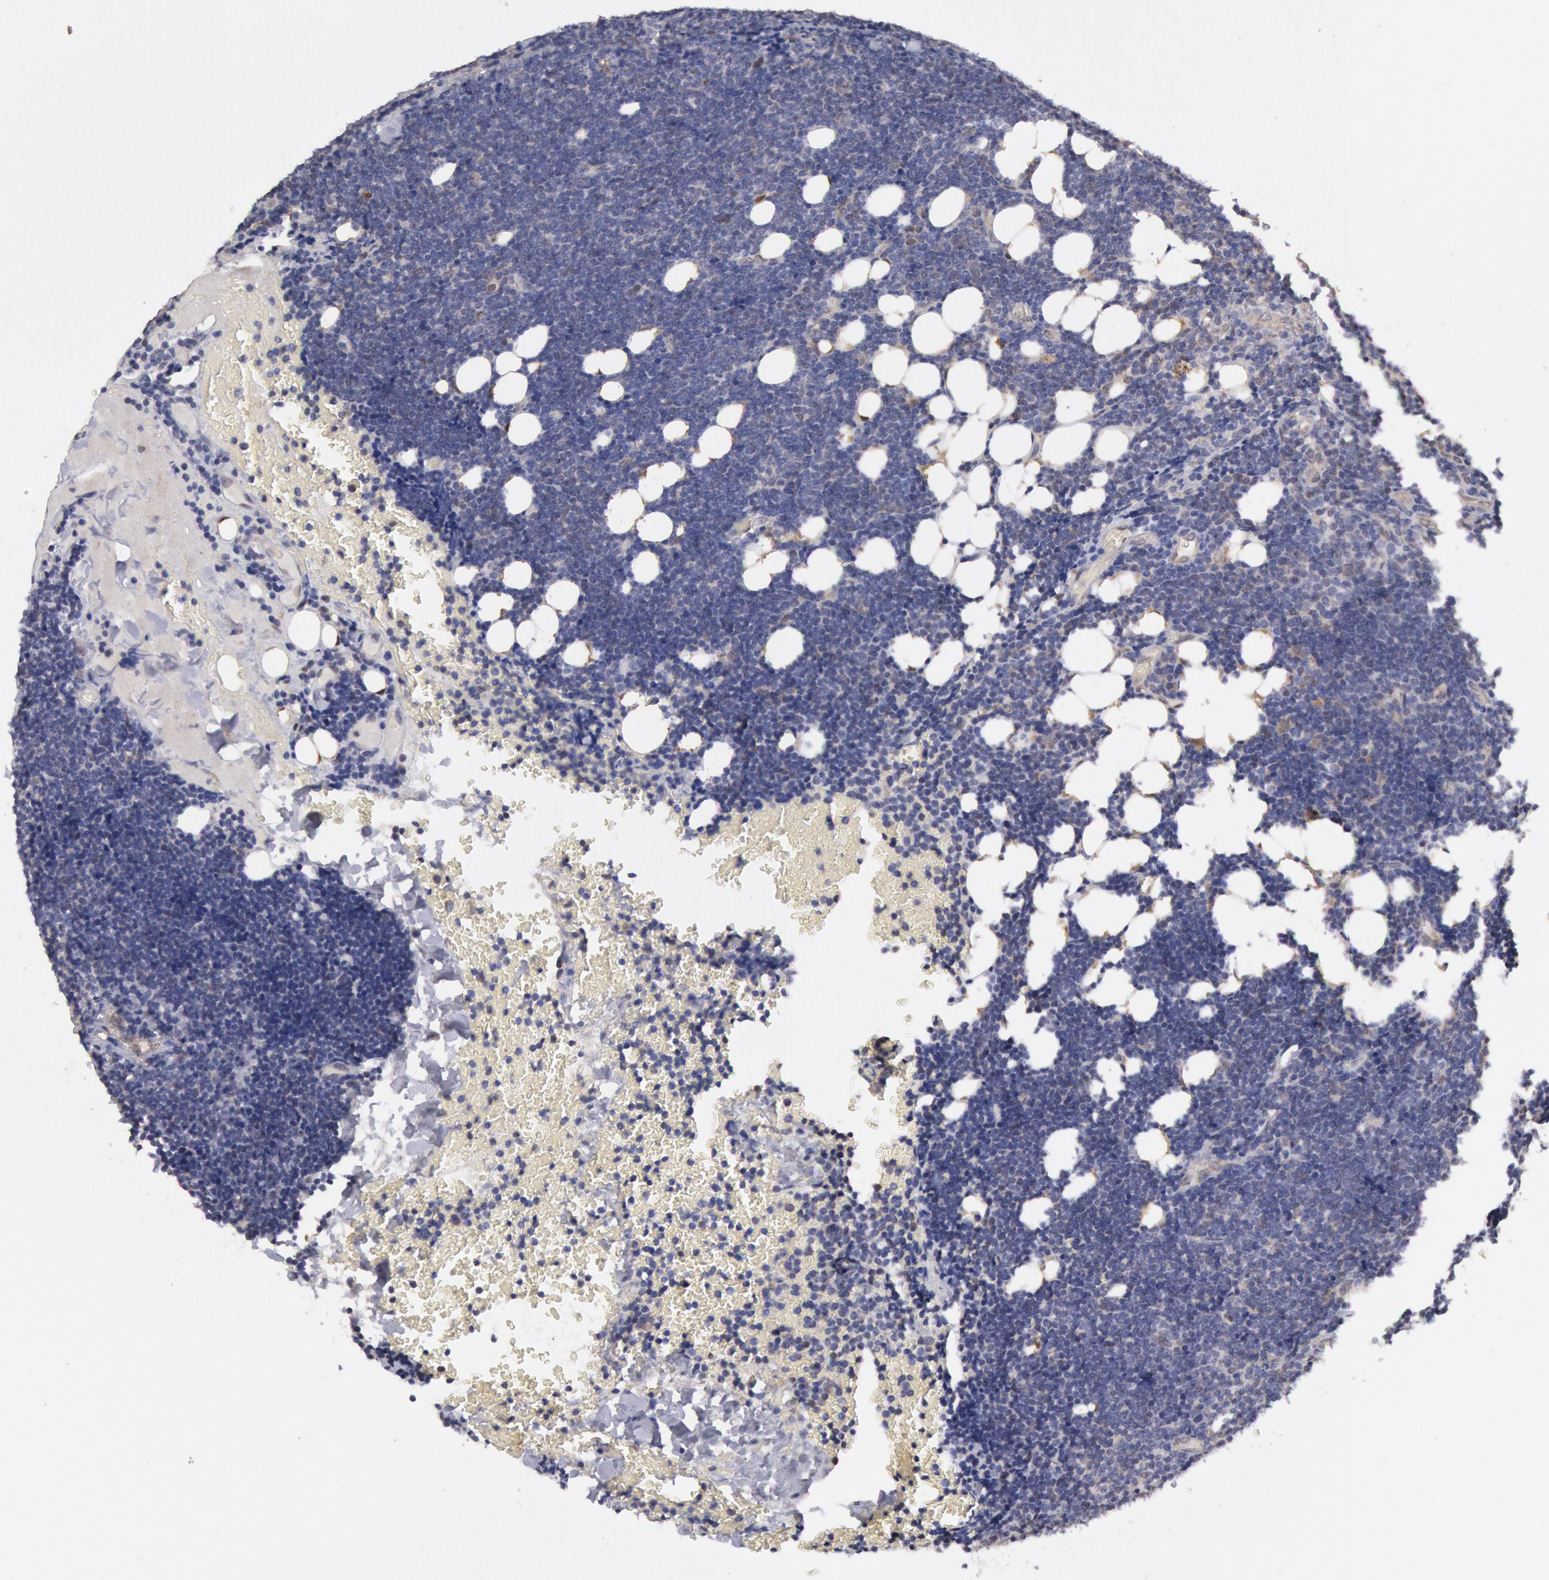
{"staining": {"intensity": "negative", "quantity": "none", "location": "none"}, "tissue": "lymphoma", "cell_type": "Tumor cells", "image_type": "cancer", "snomed": [{"axis": "morphology", "description": "Malignant lymphoma, non-Hodgkin's type, Low grade"}, {"axis": "topography", "description": "Lymph node"}], "caption": "DAB (3,3'-diaminobenzidine) immunohistochemical staining of malignant lymphoma, non-Hodgkin's type (low-grade) demonstrates no significant staining in tumor cells.", "gene": "MPST", "patient": {"sex": "female", "age": 51}}